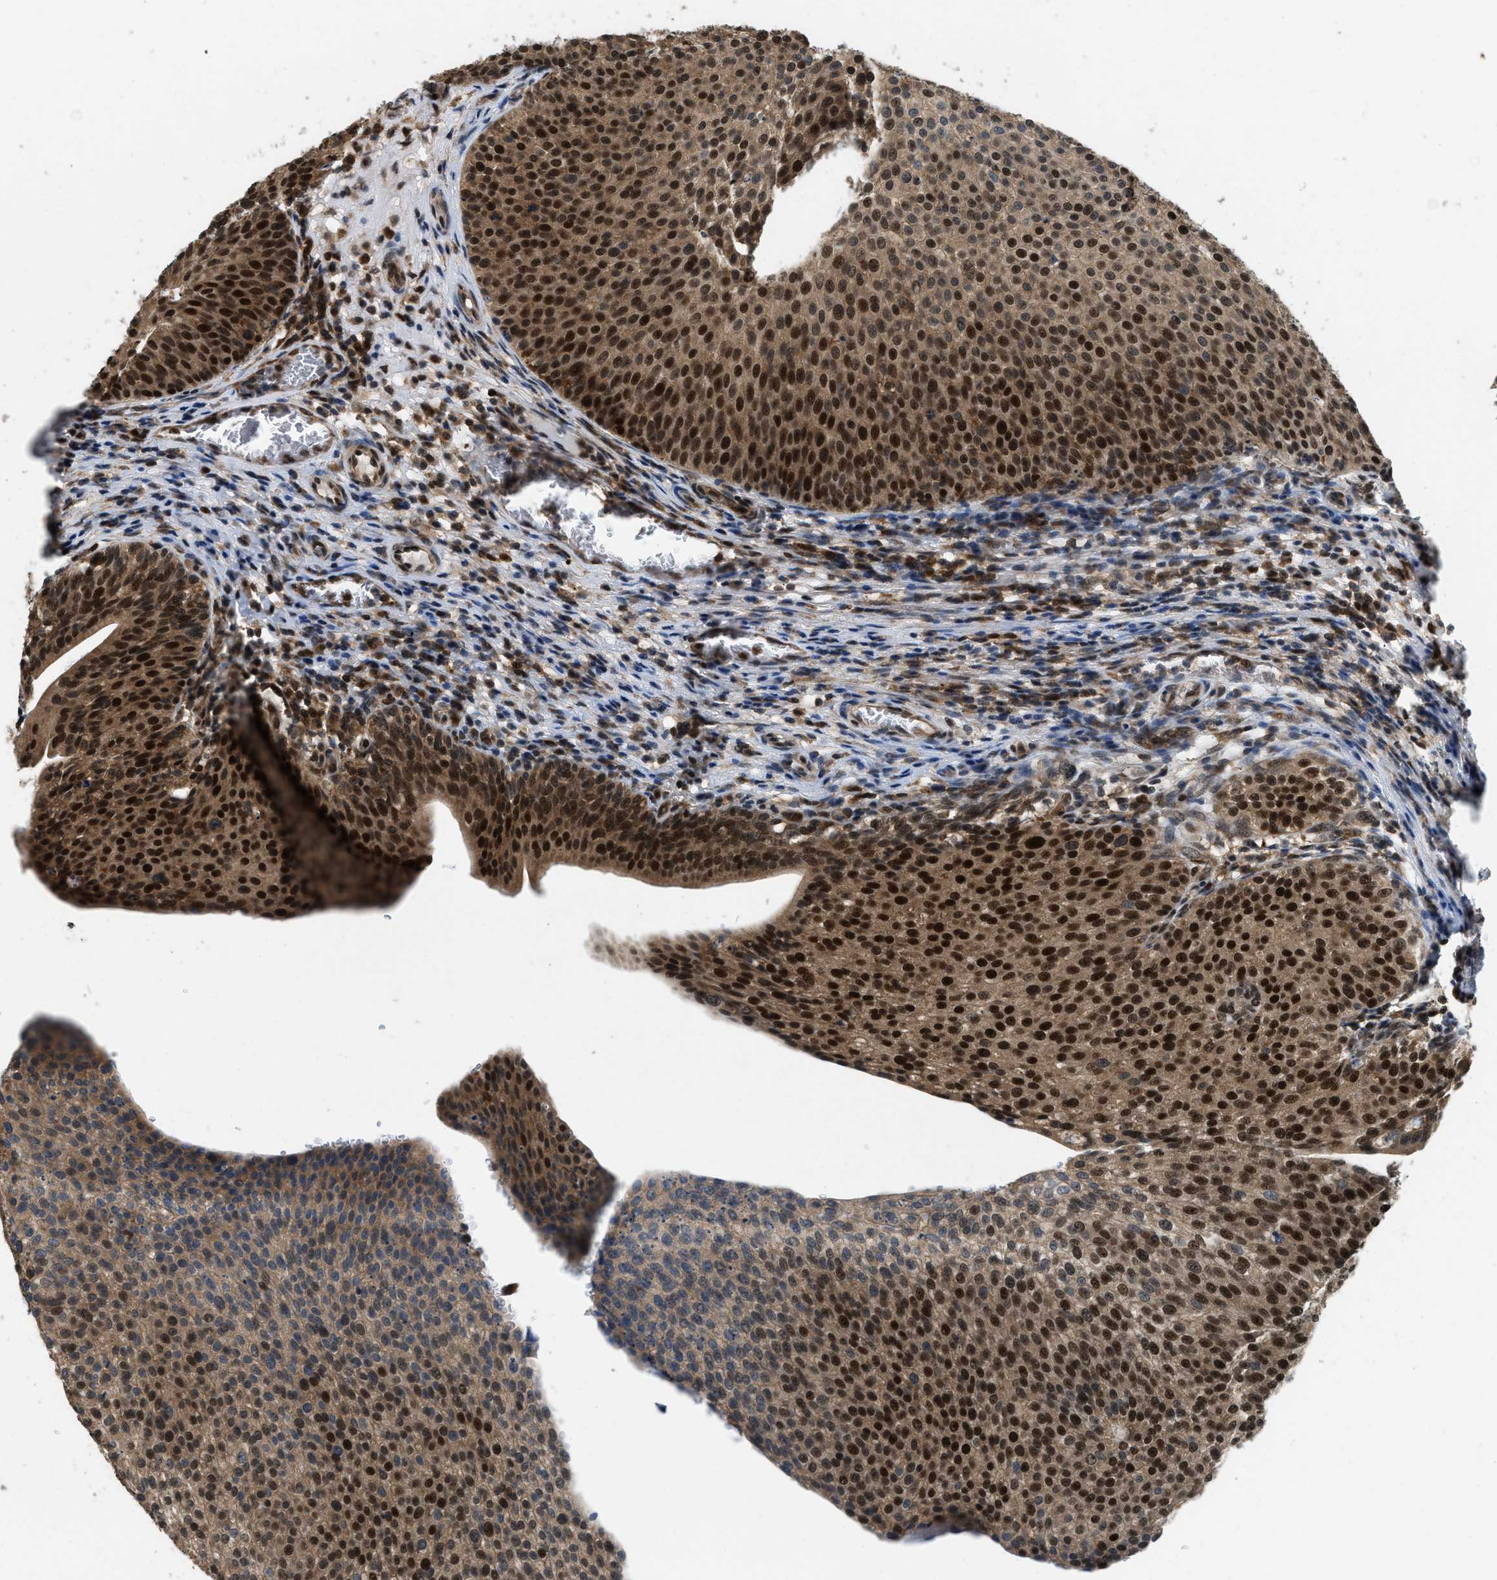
{"staining": {"intensity": "strong", "quantity": ">75%", "location": "cytoplasmic/membranous,nuclear"}, "tissue": "urothelial cancer", "cell_type": "Tumor cells", "image_type": "cancer", "snomed": [{"axis": "morphology", "description": "Urothelial carcinoma, Low grade"}, {"axis": "topography", "description": "Smooth muscle"}, {"axis": "topography", "description": "Urinary bladder"}], "caption": "High-power microscopy captured an immunohistochemistry histopathology image of urothelial cancer, revealing strong cytoplasmic/membranous and nuclear expression in about >75% of tumor cells. The staining was performed using DAB (3,3'-diaminobenzidine), with brown indicating positive protein expression. Nuclei are stained blue with hematoxylin.", "gene": "ATF7IP", "patient": {"sex": "male", "age": 60}}